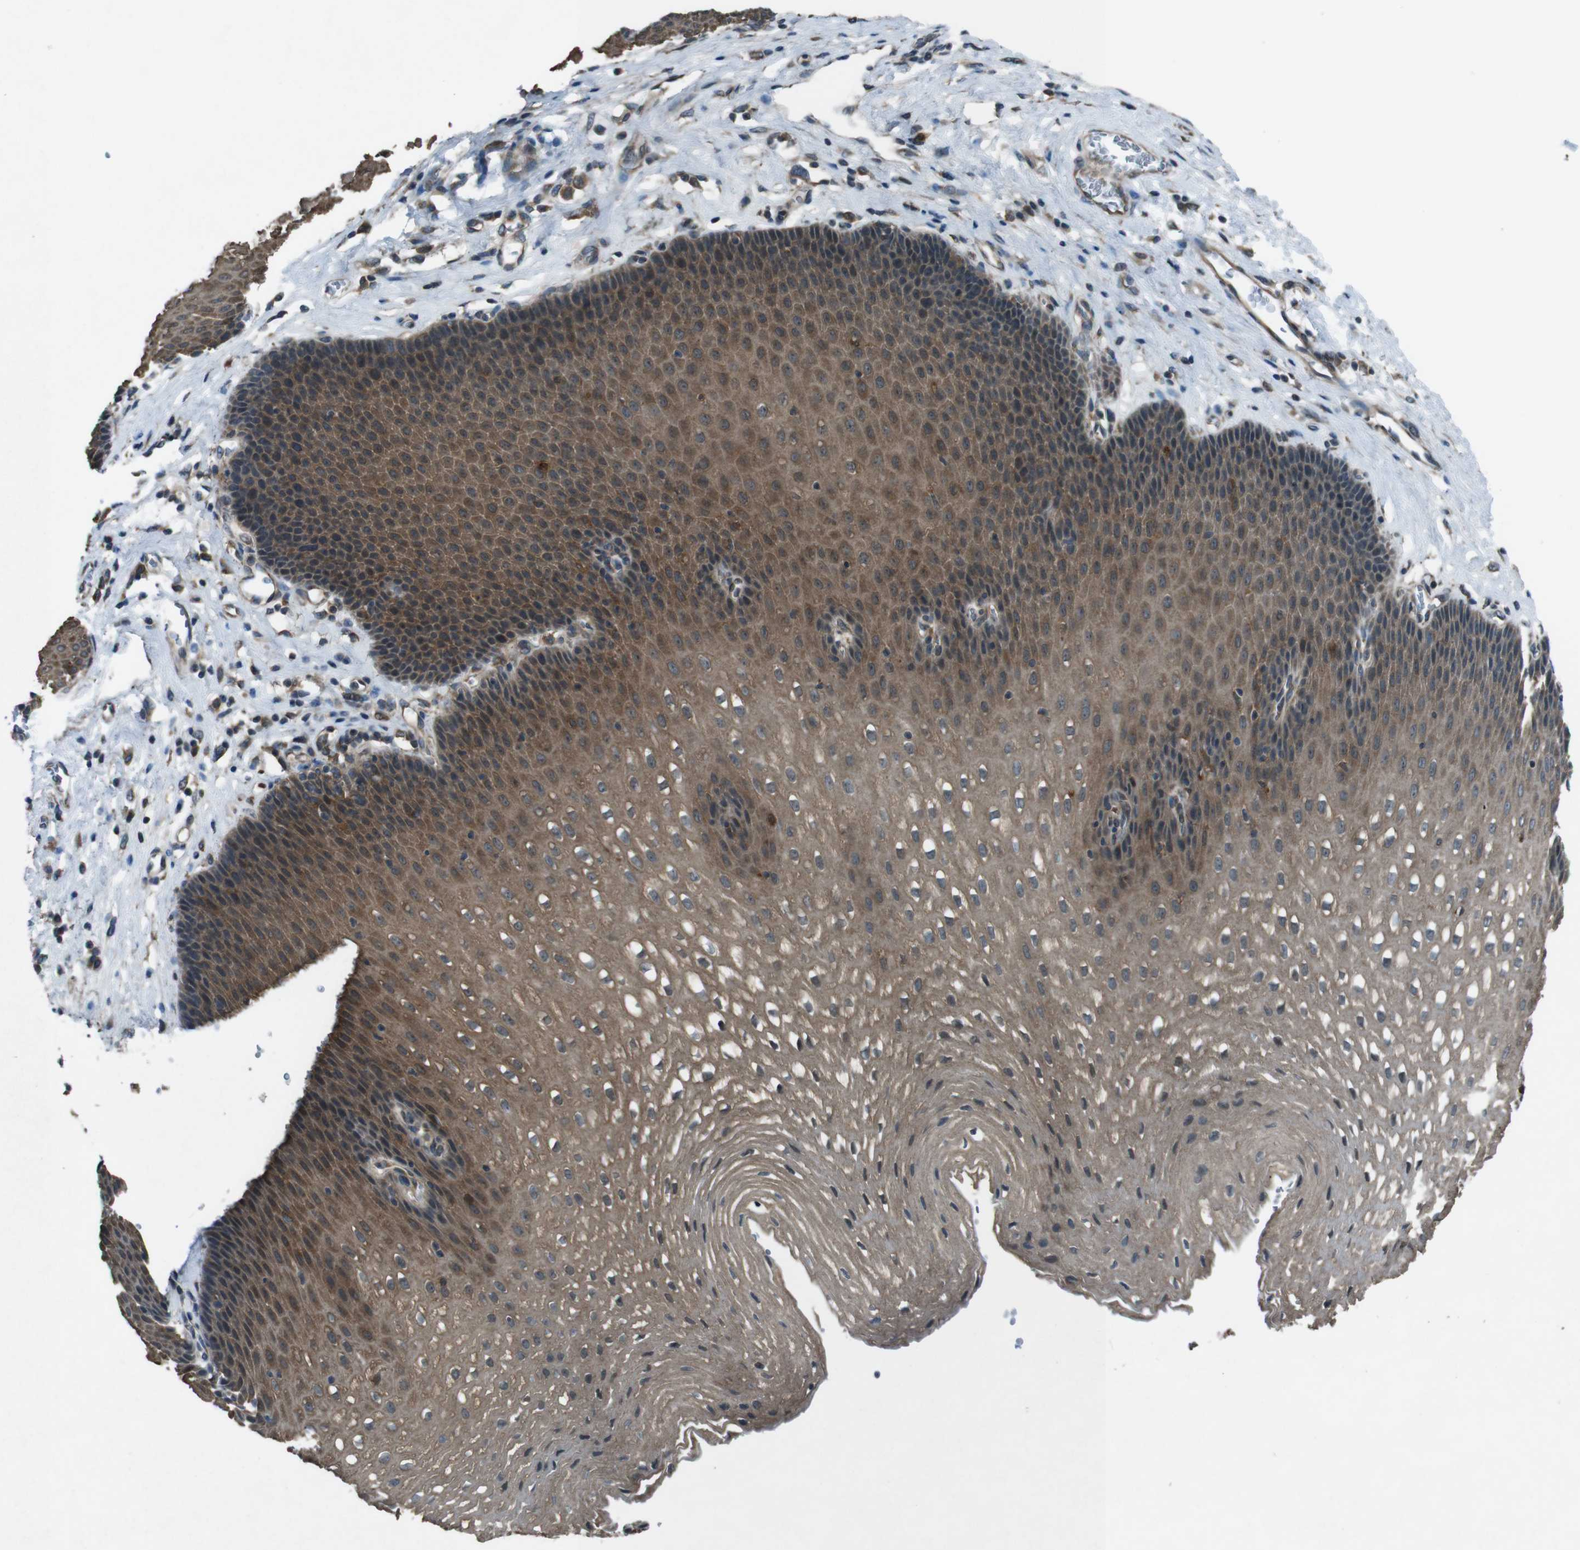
{"staining": {"intensity": "moderate", "quantity": ">75%", "location": "cytoplasmic/membranous"}, "tissue": "esophagus", "cell_type": "Squamous epithelial cells", "image_type": "normal", "snomed": [{"axis": "morphology", "description": "Normal tissue, NOS"}, {"axis": "topography", "description": "Esophagus"}], "caption": "Immunohistochemical staining of normal esophagus displays moderate cytoplasmic/membranous protein staining in approximately >75% of squamous epithelial cells.", "gene": "SLC27A4", "patient": {"sex": "male", "age": 48}}